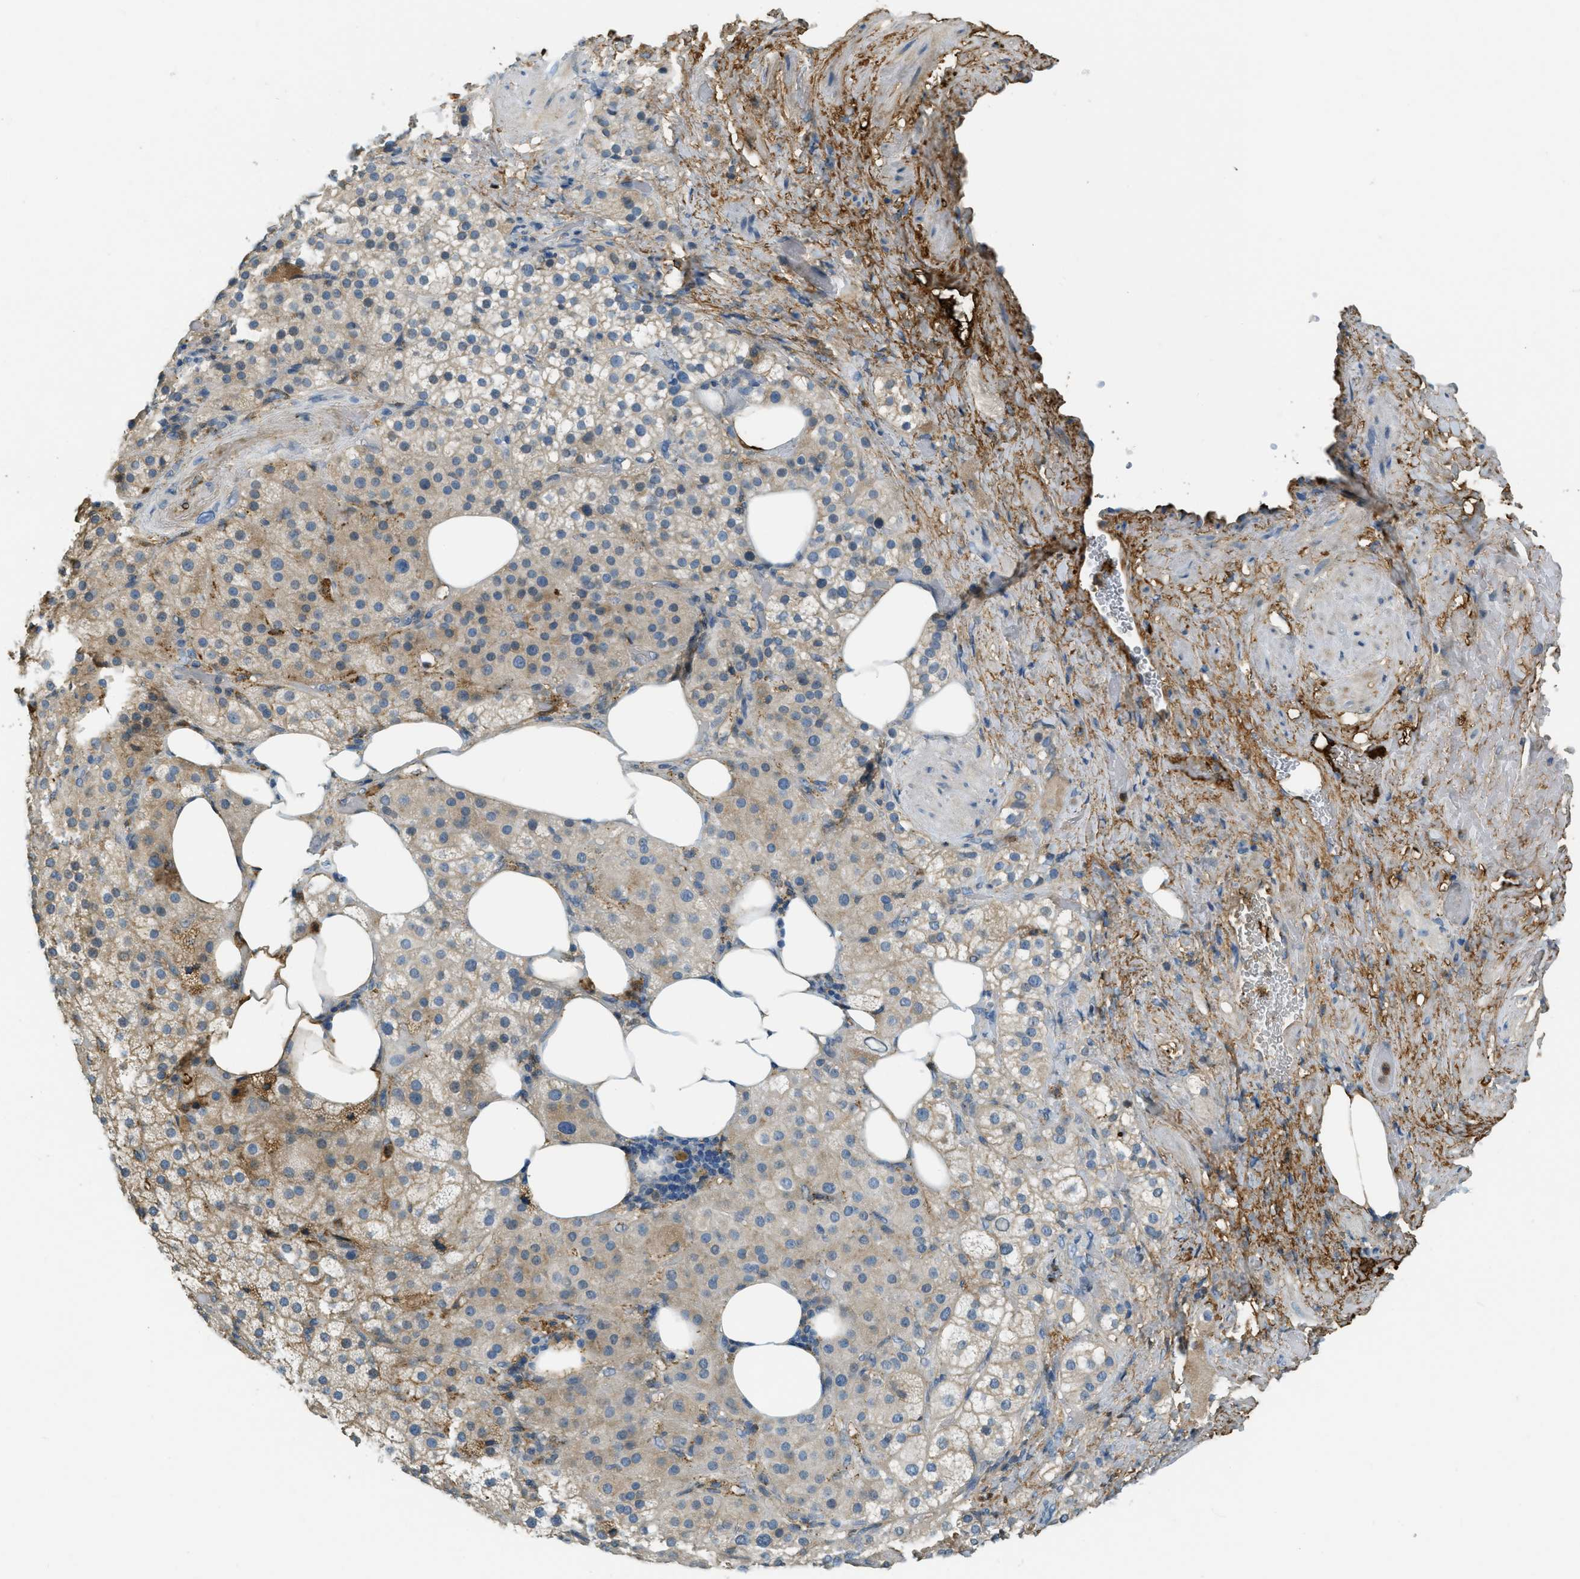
{"staining": {"intensity": "moderate", "quantity": ">75%", "location": "cytoplasmic/membranous"}, "tissue": "adrenal gland", "cell_type": "Glandular cells", "image_type": "normal", "snomed": [{"axis": "morphology", "description": "Normal tissue, NOS"}, {"axis": "topography", "description": "Adrenal gland"}], "caption": "Immunohistochemistry histopathology image of normal adrenal gland: adrenal gland stained using IHC shows medium levels of moderate protein expression localized specifically in the cytoplasmic/membranous of glandular cells, appearing as a cytoplasmic/membranous brown color.", "gene": "PRTN3", "patient": {"sex": "female", "age": 59}}